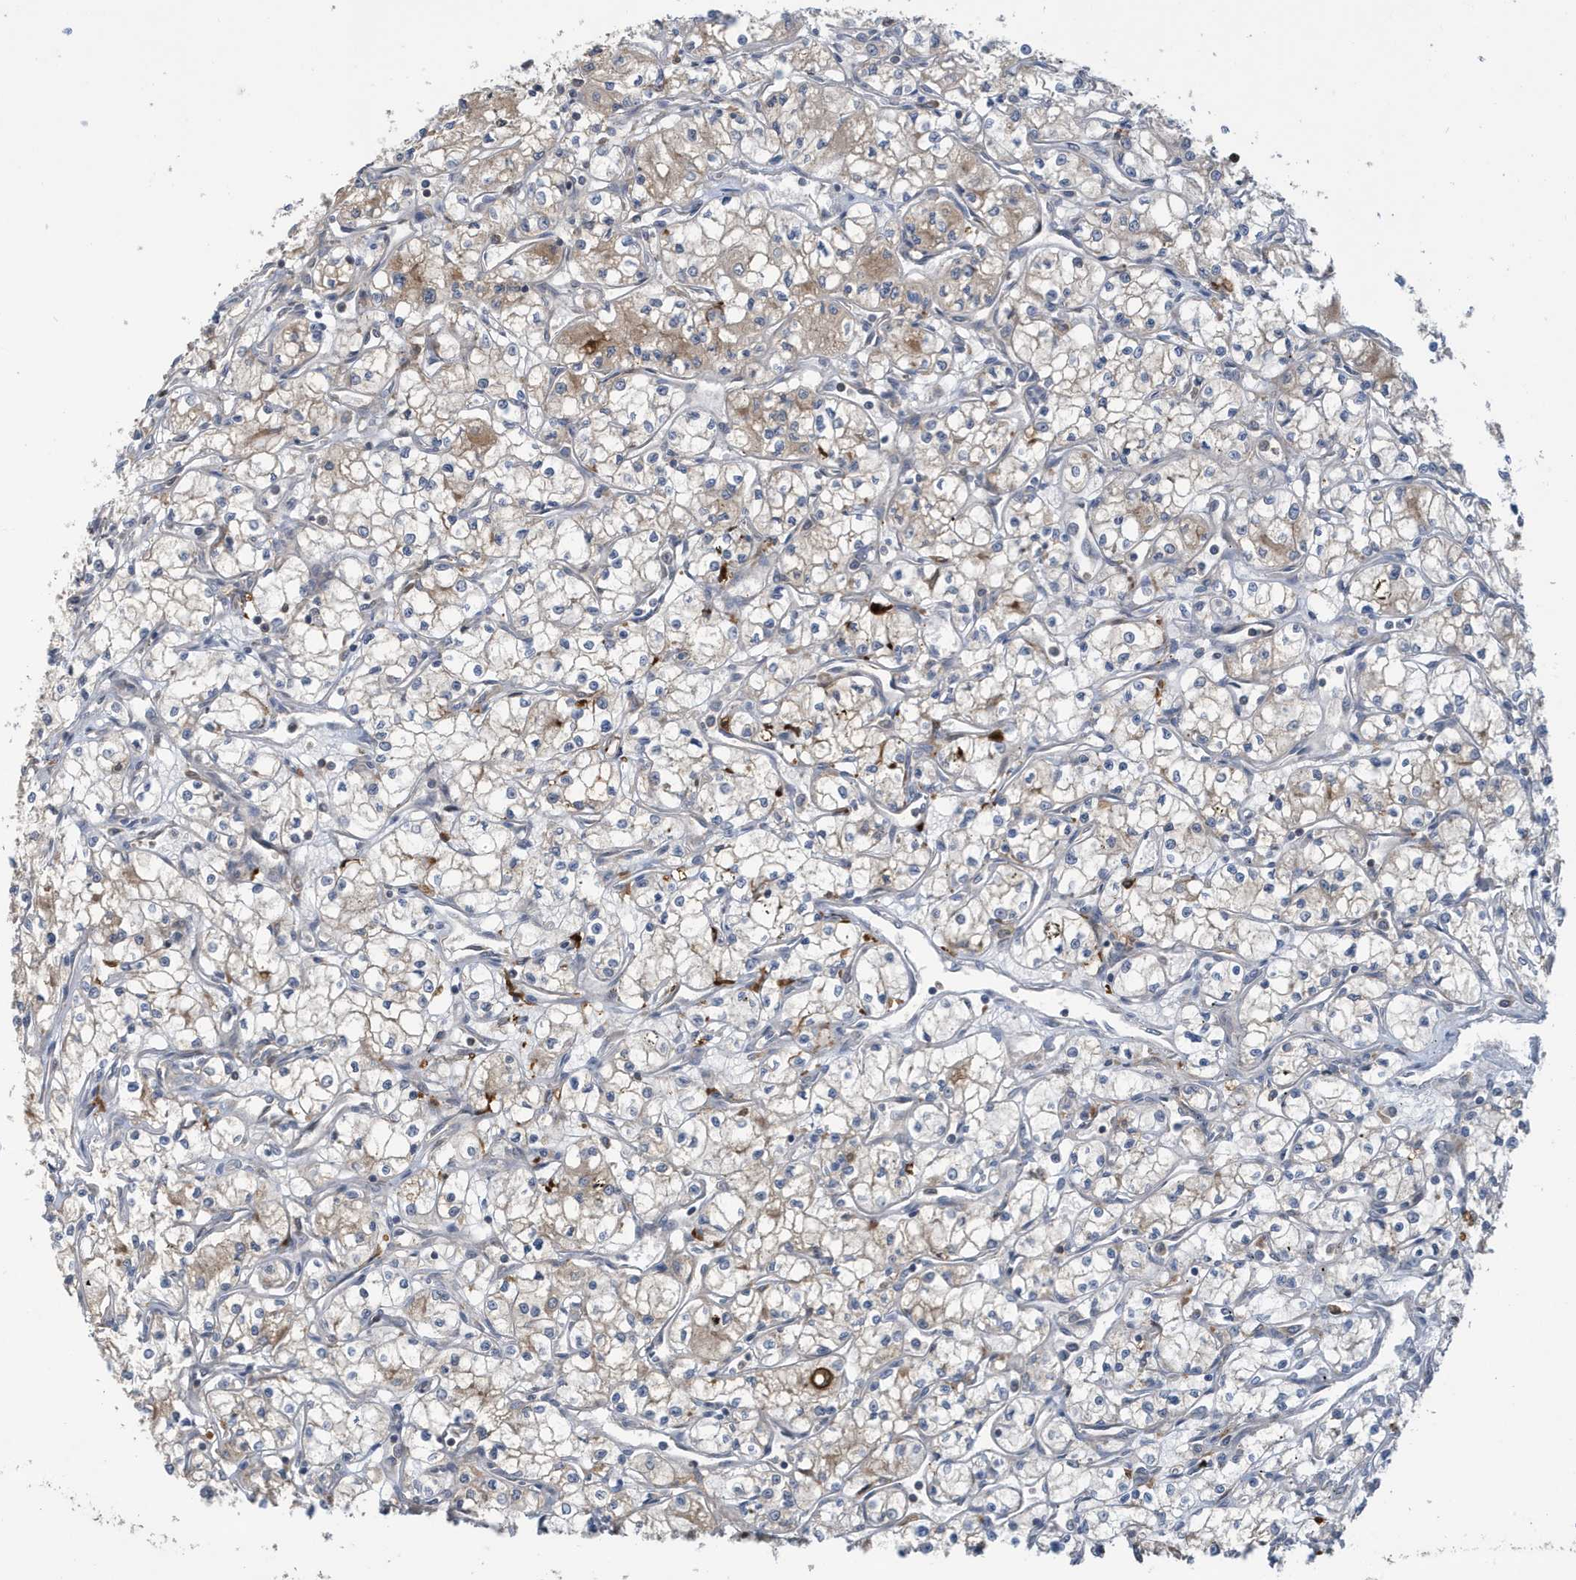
{"staining": {"intensity": "weak", "quantity": "25%-75%", "location": "cytoplasmic/membranous"}, "tissue": "renal cancer", "cell_type": "Tumor cells", "image_type": "cancer", "snomed": [{"axis": "morphology", "description": "Adenocarcinoma, NOS"}, {"axis": "topography", "description": "Kidney"}], "caption": "A micrograph of renal cancer (adenocarcinoma) stained for a protein exhibits weak cytoplasmic/membranous brown staining in tumor cells.", "gene": "NSUN3", "patient": {"sex": "male", "age": 59}}